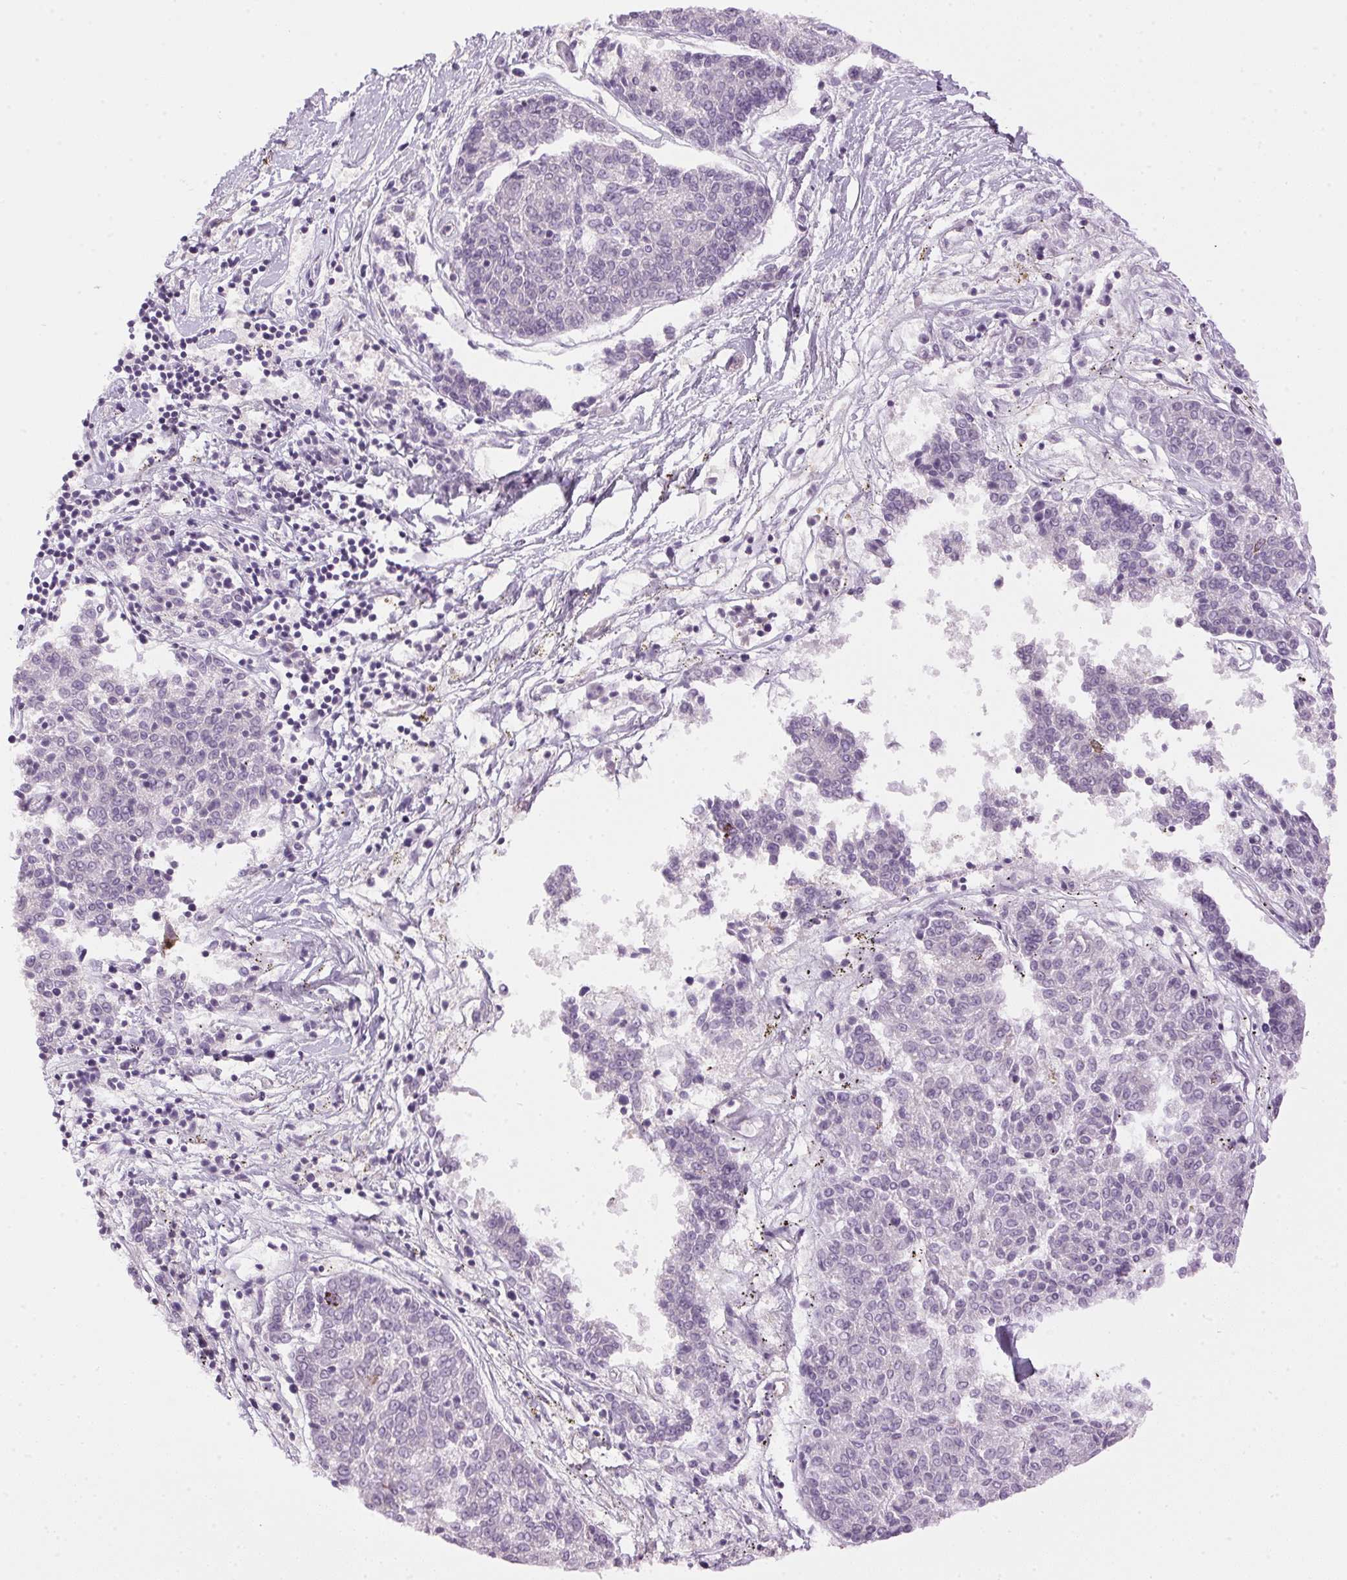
{"staining": {"intensity": "negative", "quantity": "none", "location": "none"}, "tissue": "melanoma", "cell_type": "Tumor cells", "image_type": "cancer", "snomed": [{"axis": "morphology", "description": "Malignant melanoma, NOS"}, {"axis": "topography", "description": "Skin"}], "caption": "The micrograph demonstrates no significant positivity in tumor cells of melanoma.", "gene": "GOLPH3", "patient": {"sex": "female", "age": 72}}